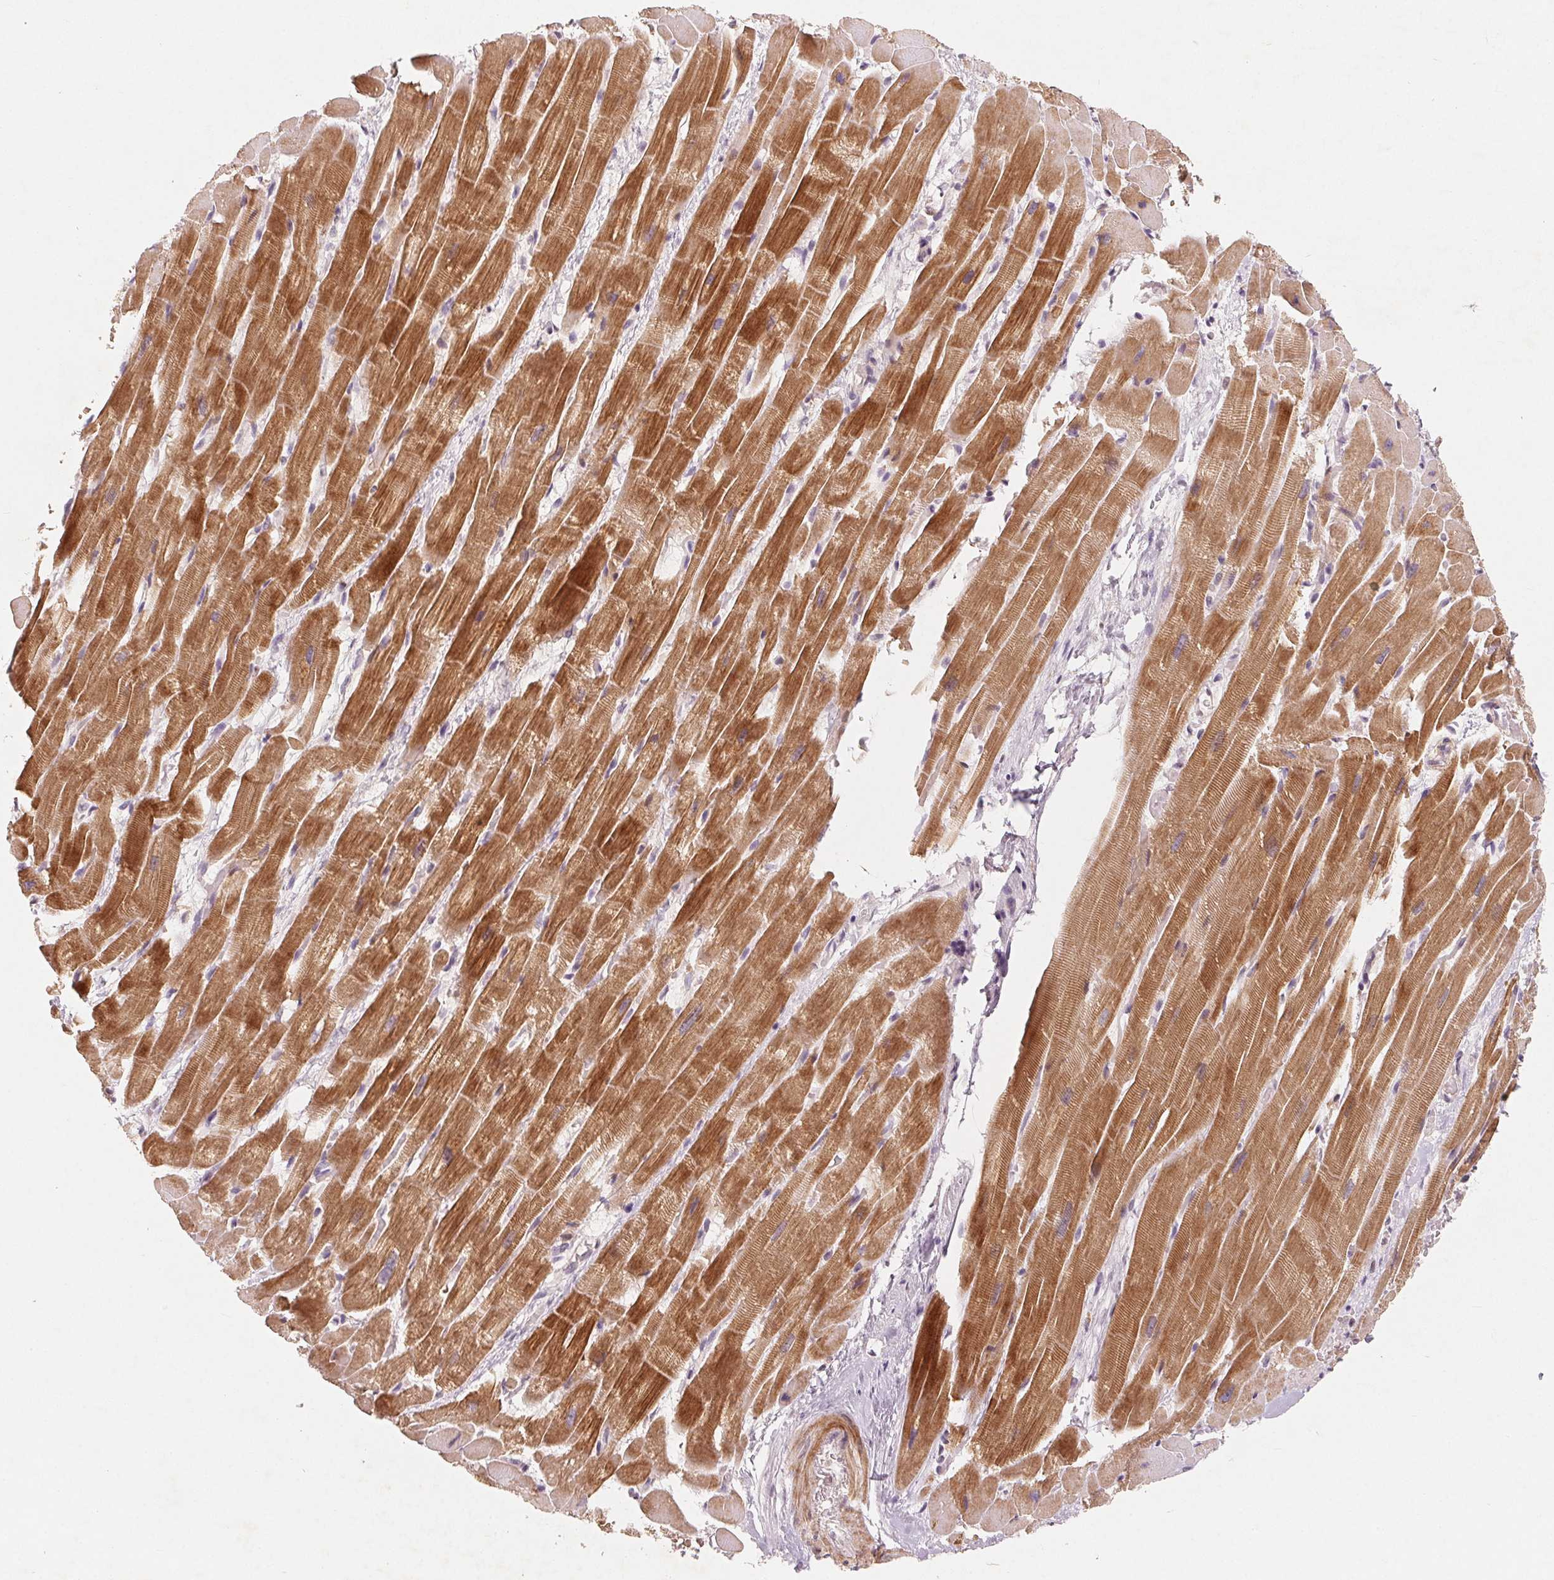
{"staining": {"intensity": "moderate", "quantity": ">75%", "location": "cytoplasmic/membranous"}, "tissue": "heart muscle", "cell_type": "Cardiomyocytes", "image_type": "normal", "snomed": [{"axis": "morphology", "description": "Normal tissue, NOS"}, {"axis": "topography", "description": "Heart"}], "caption": "Heart muscle stained with immunohistochemistry displays moderate cytoplasmic/membranous positivity in about >75% of cardiomyocytes. (DAB = brown stain, brightfield microscopy at high magnification).", "gene": "GHITM", "patient": {"sex": "male", "age": 37}}